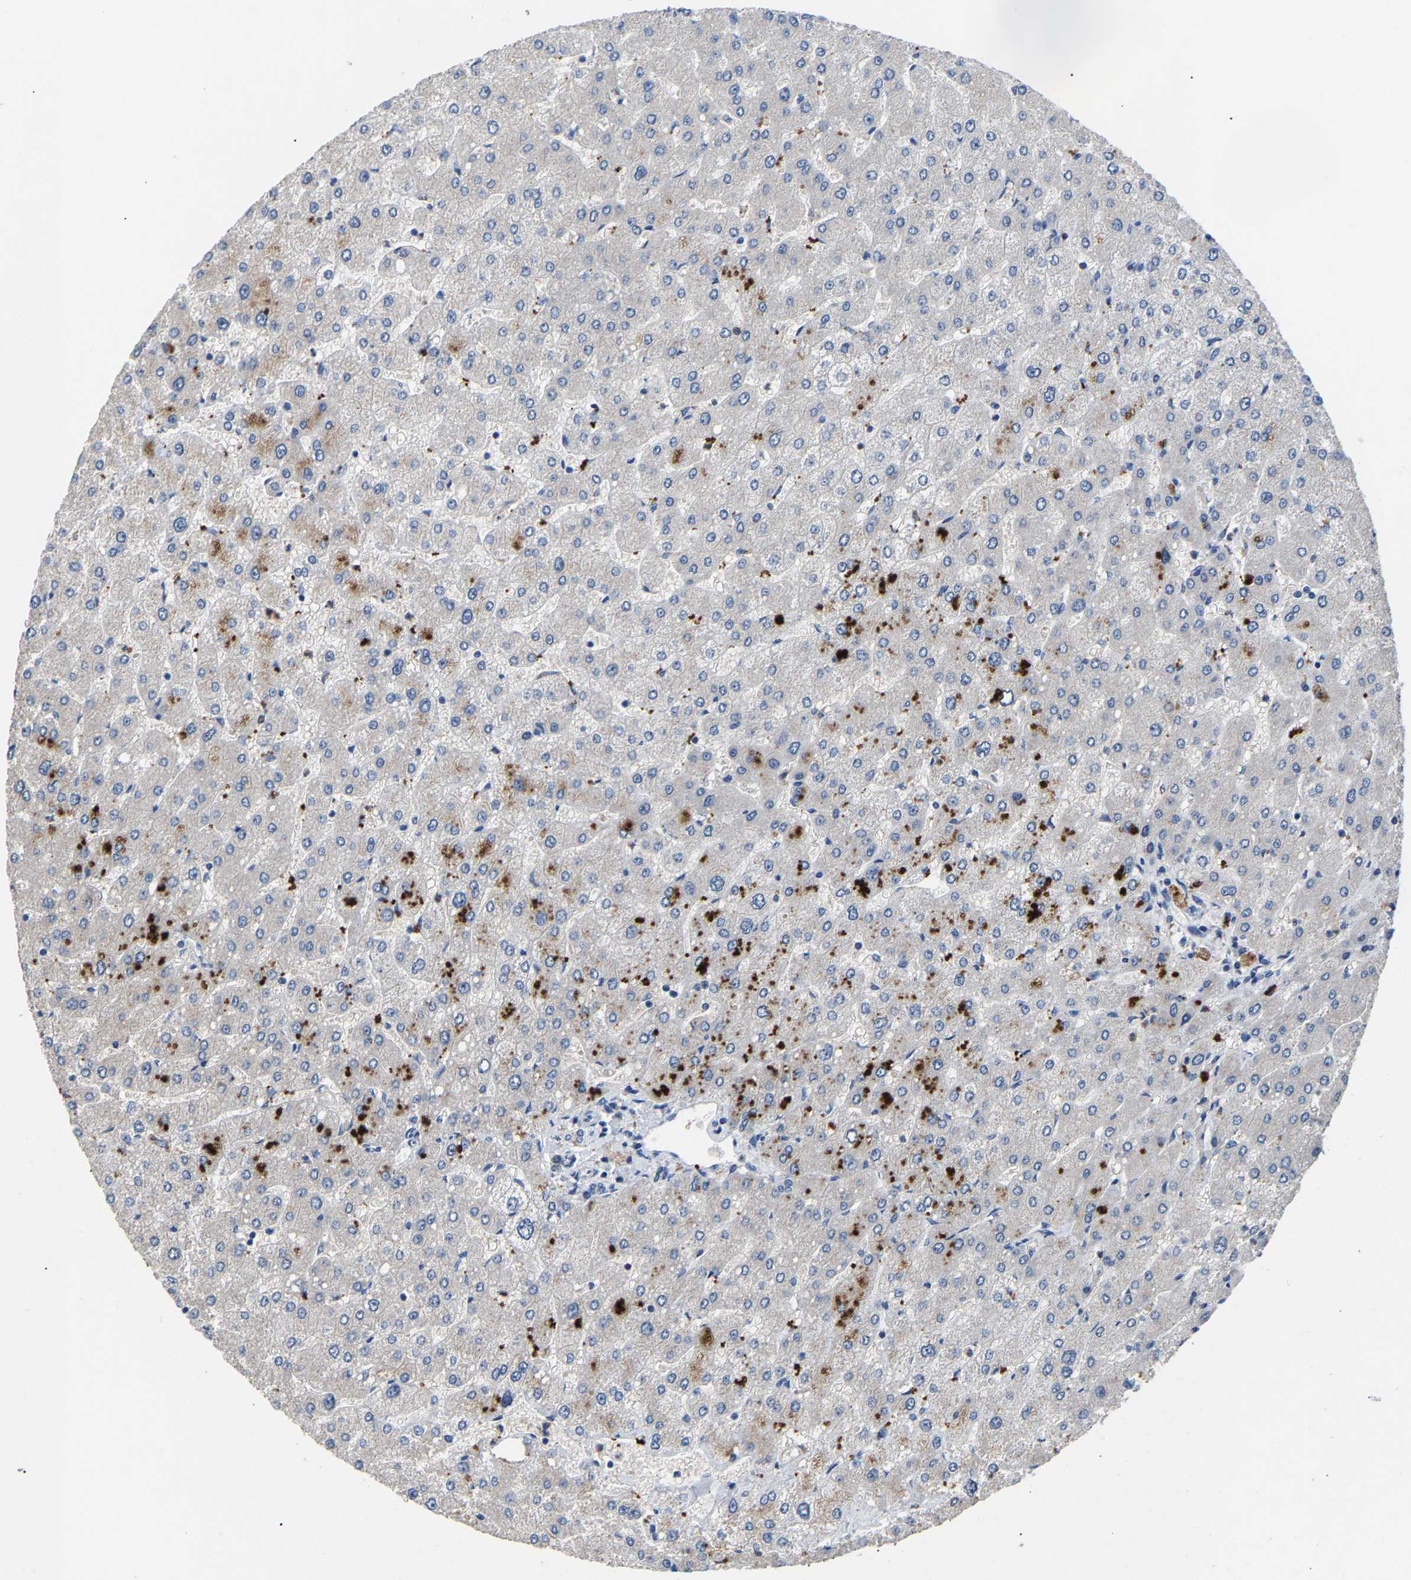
{"staining": {"intensity": "weak", "quantity": "<25%", "location": "cytoplasmic/membranous"}, "tissue": "liver", "cell_type": "Cholangiocytes", "image_type": "normal", "snomed": [{"axis": "morphology", "description": "Normal tissue, NOS"}, {"axis": "topography", "description": "Liver"}], "caption": "IHC photomicrograph of unremarkable liver: human liver stained with DAB exhibits no significant protein positivity in cholangiocytes. (DAB IHC, high magnification).", "gene": "CCDC171", "patient": {"sex": "male", "age": 55}}